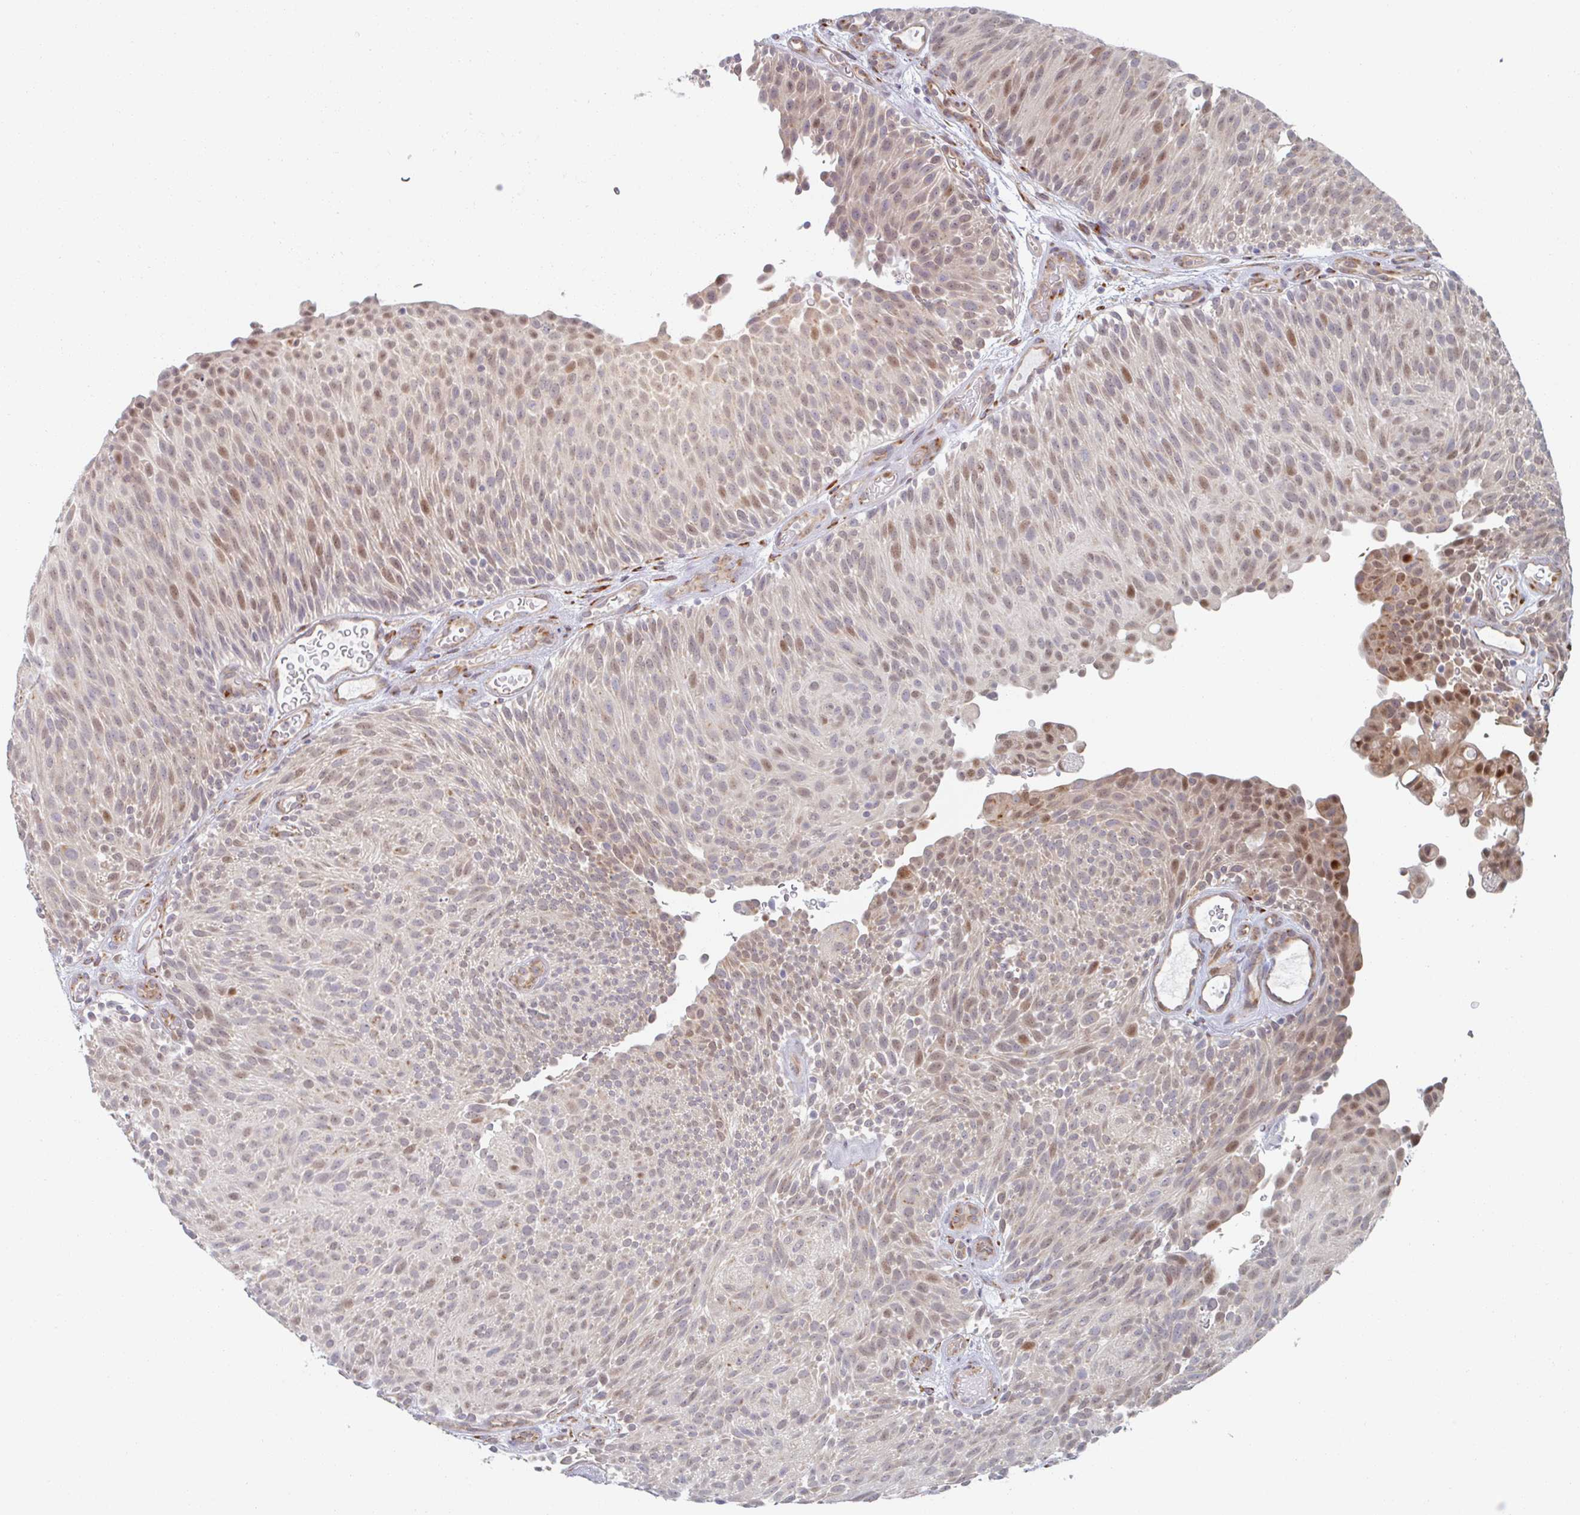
{"staining": {"intensity": "moderate", "quantity": "<25%", "location": "nuclear"}, "tissue": "urothelial cancer", "cell_type": "Tumor cells", "image_type": "cancer", "snomed": [{"axis": "morphology", "description": "Urothelial carcinoma, Low grade"}, {"axis": "topography", "description": "Urinary bladder"}], "caption": "Protein expression analysis of human urothelial cancer reveals moderate nuclear staining in approximately <25% of tumor cells.", "gene": "TRAPPC10", "patient": {"sex": "male", "age": 78}}